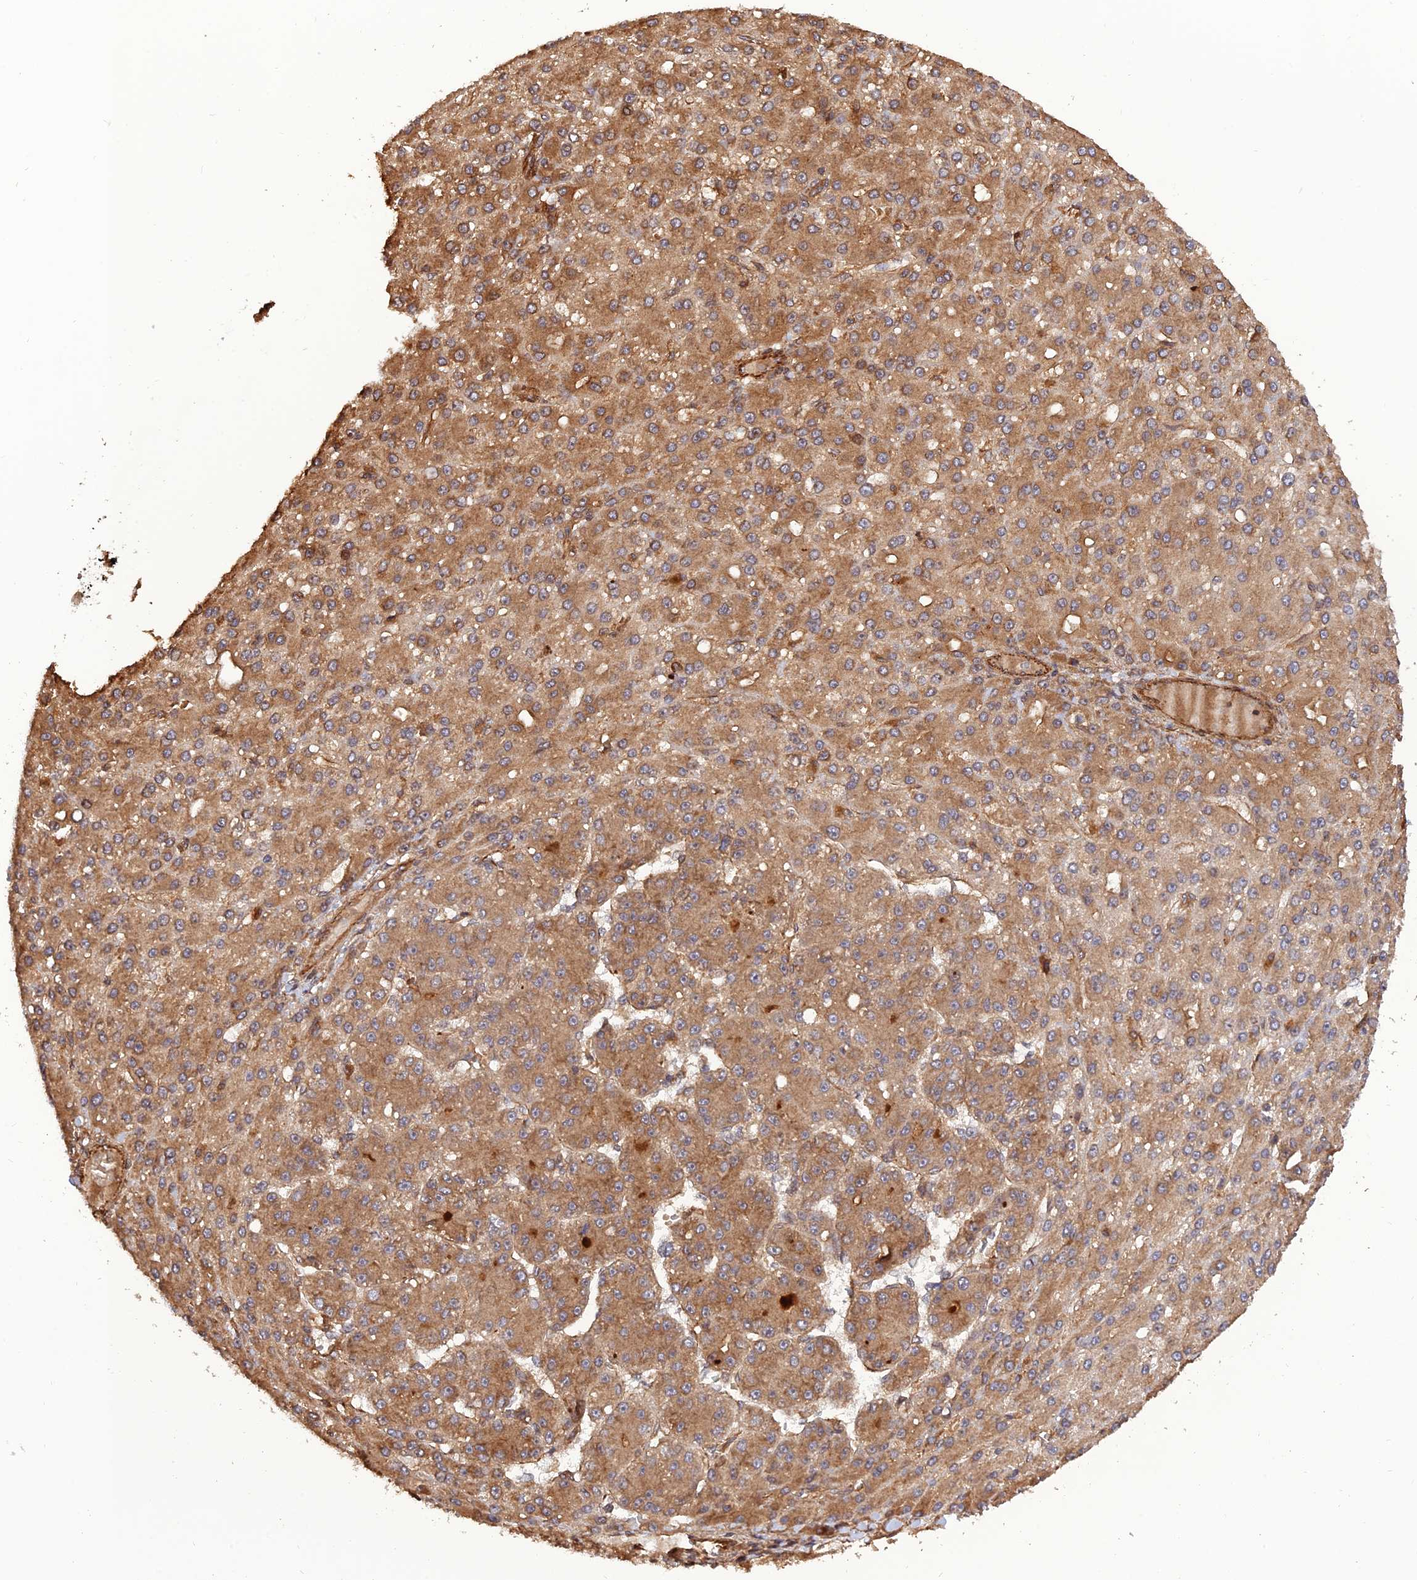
{"staining": {"intensity": "moderate", "quantity": ">75%", "location": "cytoplasmic/membranous"}, "tissue": "liver cancer", "cell_type": "Tumor cells", "image_type": "cancer", "snomed": [{"axis": "morphology", "description": "Carcinoma, Hepatocellular, NOS"}, {"axis": "topography", "description": "Liver"}], "caption": "Liver hepatocellular carcinoma stained for a protein (brown) reveals moderate cytoplasmic/membranous positive staining in about >75% of tumor cells.", "gene": "CREBL2", "patient": {"sex": "male", "age": 67}}